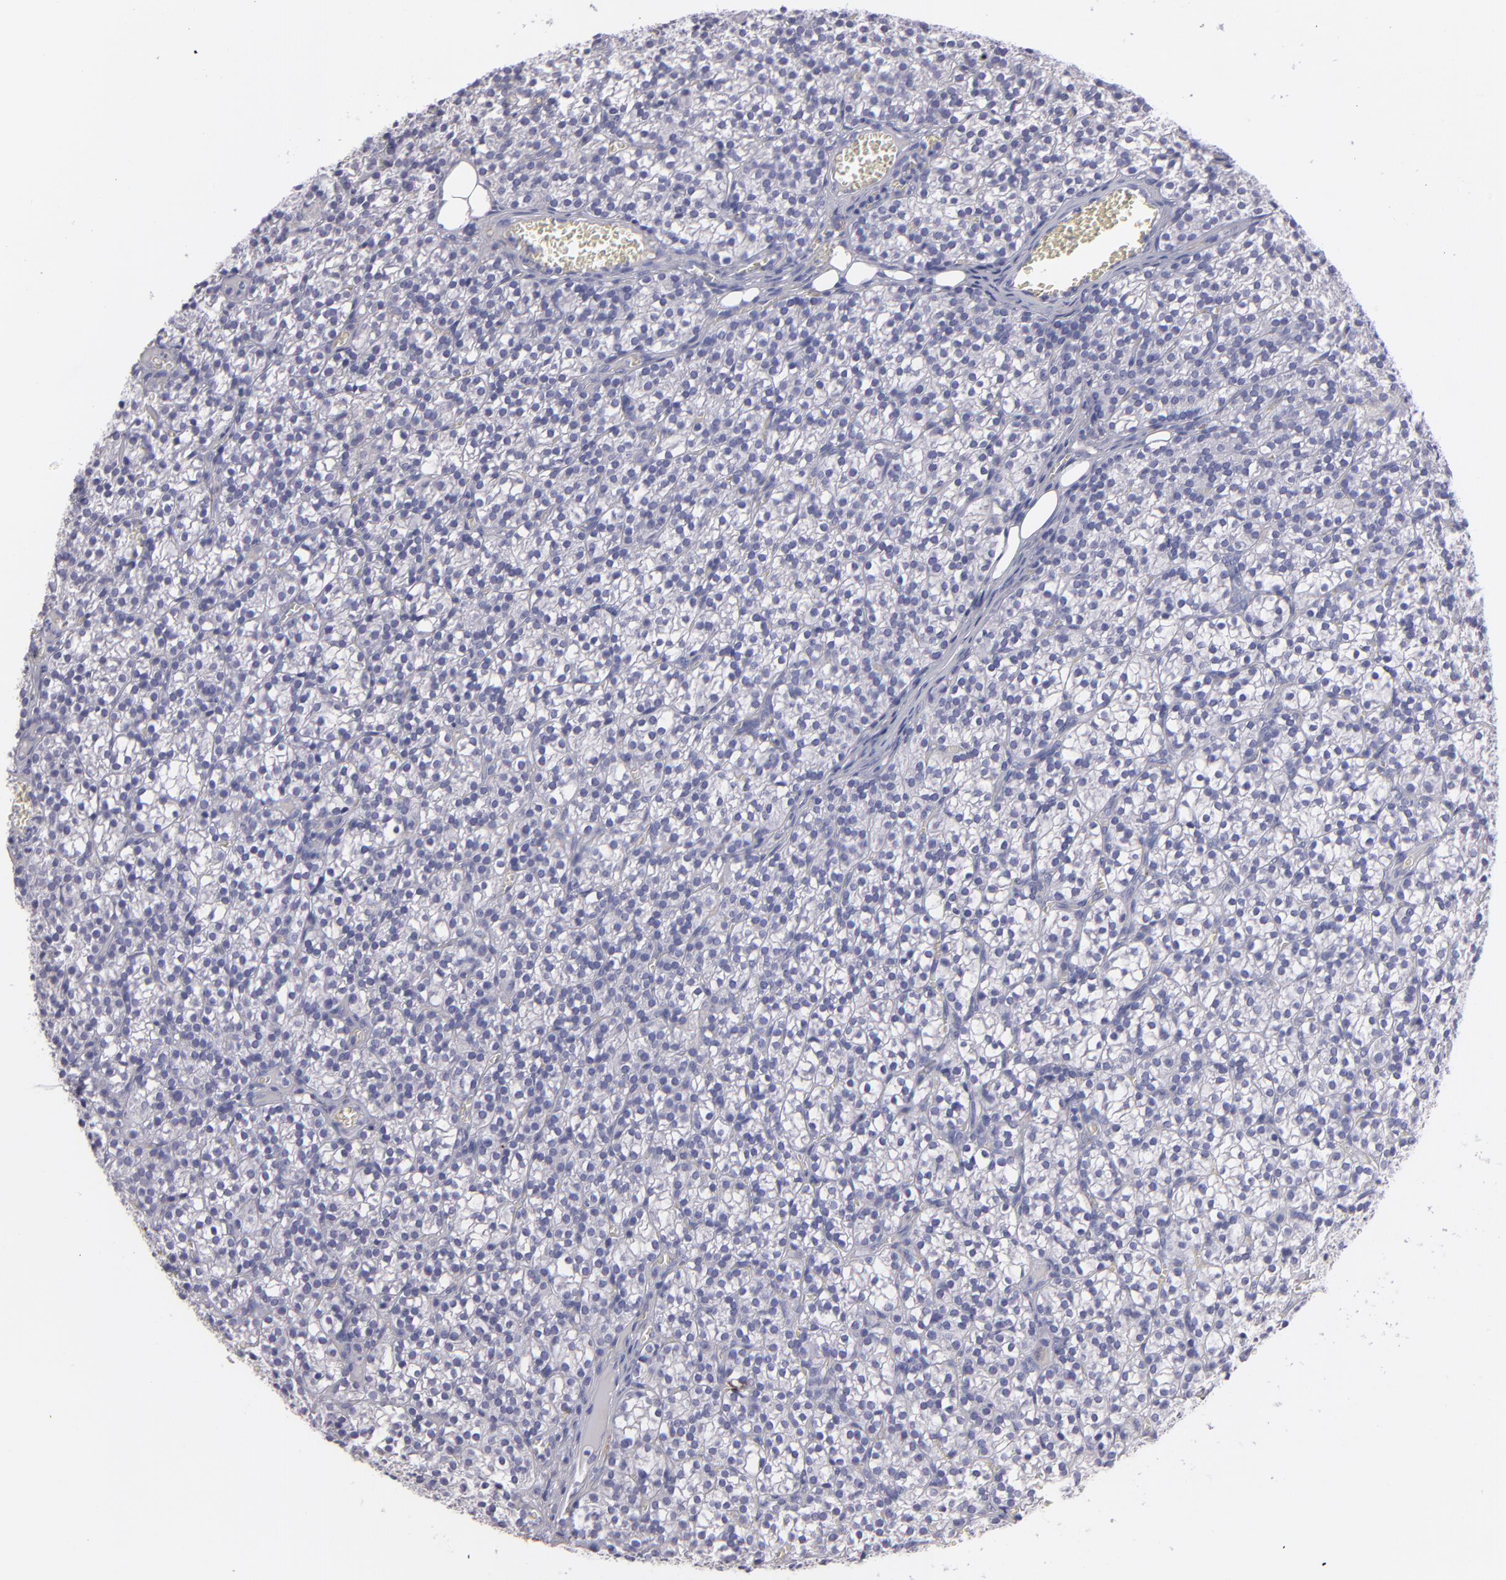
{"staining": {"intensity": "negative", "quantity": "none", "location": "none"}, "tissue": "parathyroid gland", "cell_type": "Glandular cells", "image_type": "normal", "snomed": [{"axis": "morphology", "description": "Normal tissue, NOS"}, {"axis": "topography", "description": "Parathyroid gland"}], "caption": "Immunohistochemistry histopathology image of unremarkable parathyroid gland stained for a protein (brown), which displays no positivity in glandular cells. (Brightfield microscopy of DAB (3,3'-diaminobenzidine) immunohistochemistry (IHC) at high magnification).", "gene": "SNAP25", "patient": {"sex": "female", "age": 17}}